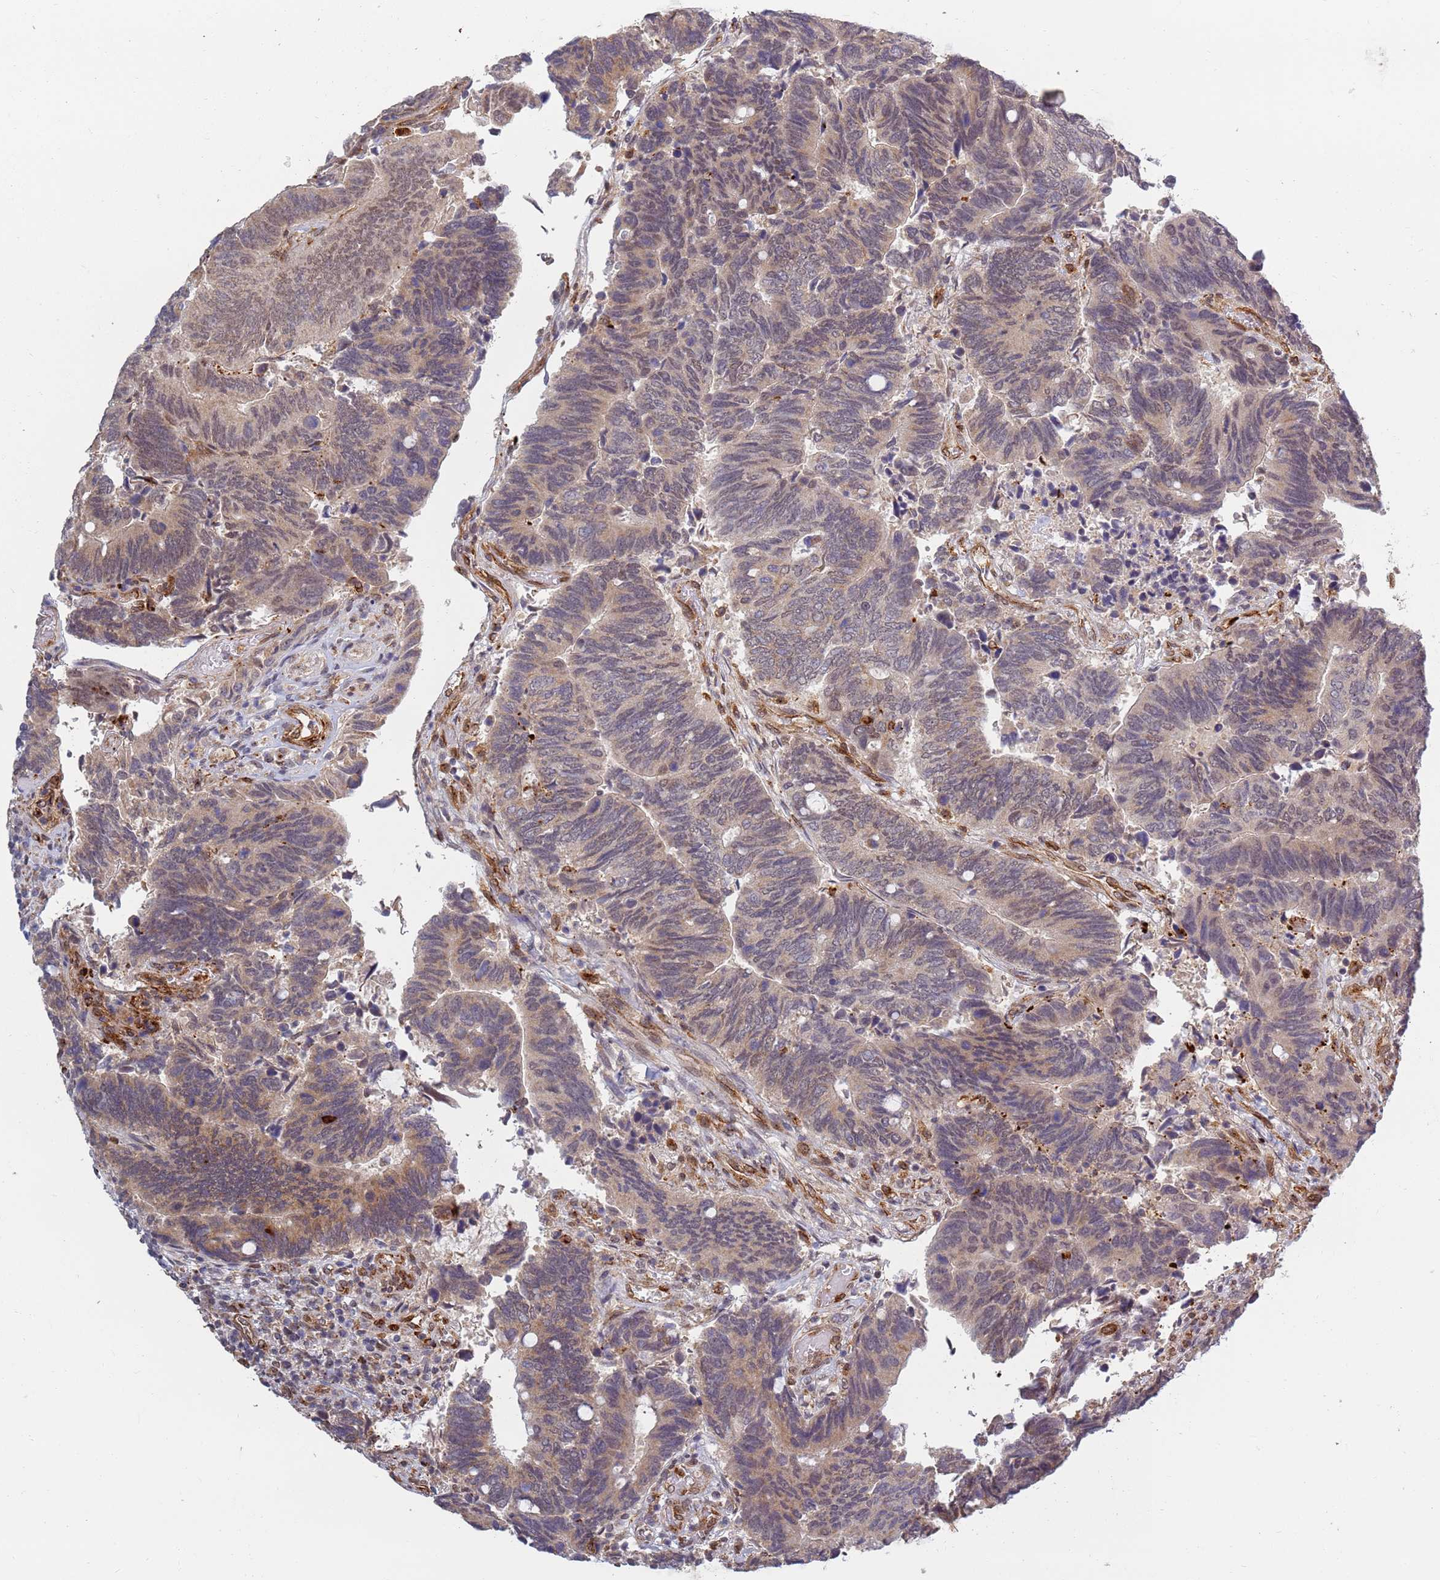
{"staining": {"intensity": "moderate", "quantity": "25%-75%", "location": "cytoplasmic/membranous,nuclear"}, "tissue": "colorectal cancer", "cell_type": "Tumor cells", "image_type": "cancer", "snomed": [{"axis": "morphology", "description": "Adenocarcinoma, NOS"}, {"axis": "topography", "description": "Colon"}], "caption": "Immunohistochemical staining of human colorectal cancer (adenocarcinoma) displays medium levels of moderate cytoplasmic/membranous and nuclear protein expression in approximately 25%-75% of tumor cells.", "gene": "CEP170", "patient": {"sex": "male", "age": 87}}